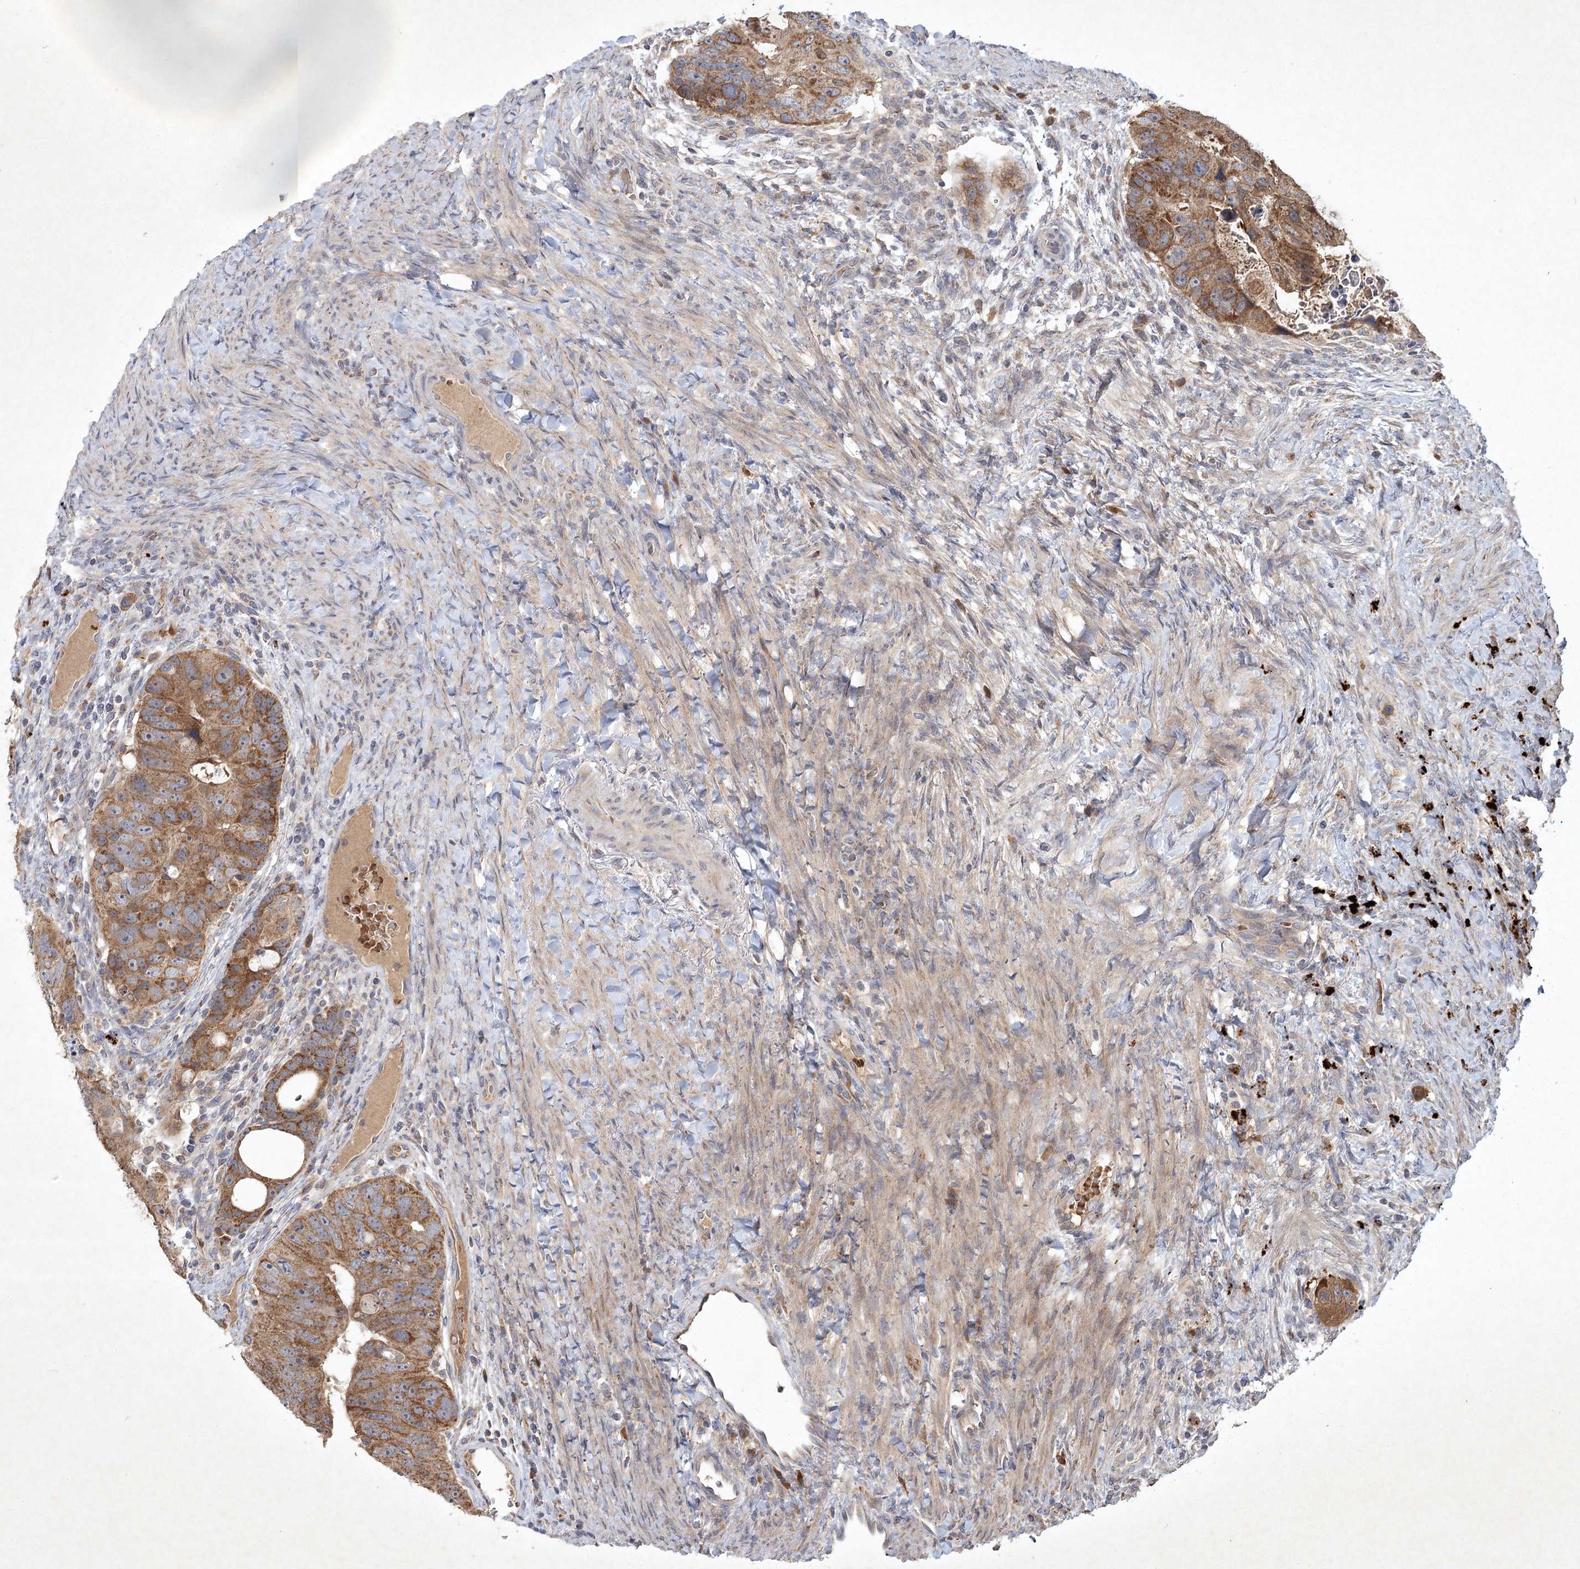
{"staining": {"intensity": "moderate", "quantity": ">75%", "location": "cytoplasmic/membranous"}, "tissue": "colorectal cancer", "cell_type": "Tumor cells", "image_type": "cancer", "snomed": [{"axis": "morphology", "description": "Adenocarcinoma, NOS"}, {"axis": "topography", "description": "Rectum"}], "caption": "A medium amount of moderate cytoplasmic/membranous positivity is seen in approximately >75% of tumor cells in adenocarcinoma (colorectal) tissue.", "gene": "PYROXD2", "patient": {"sex": "male", "age": 59}}